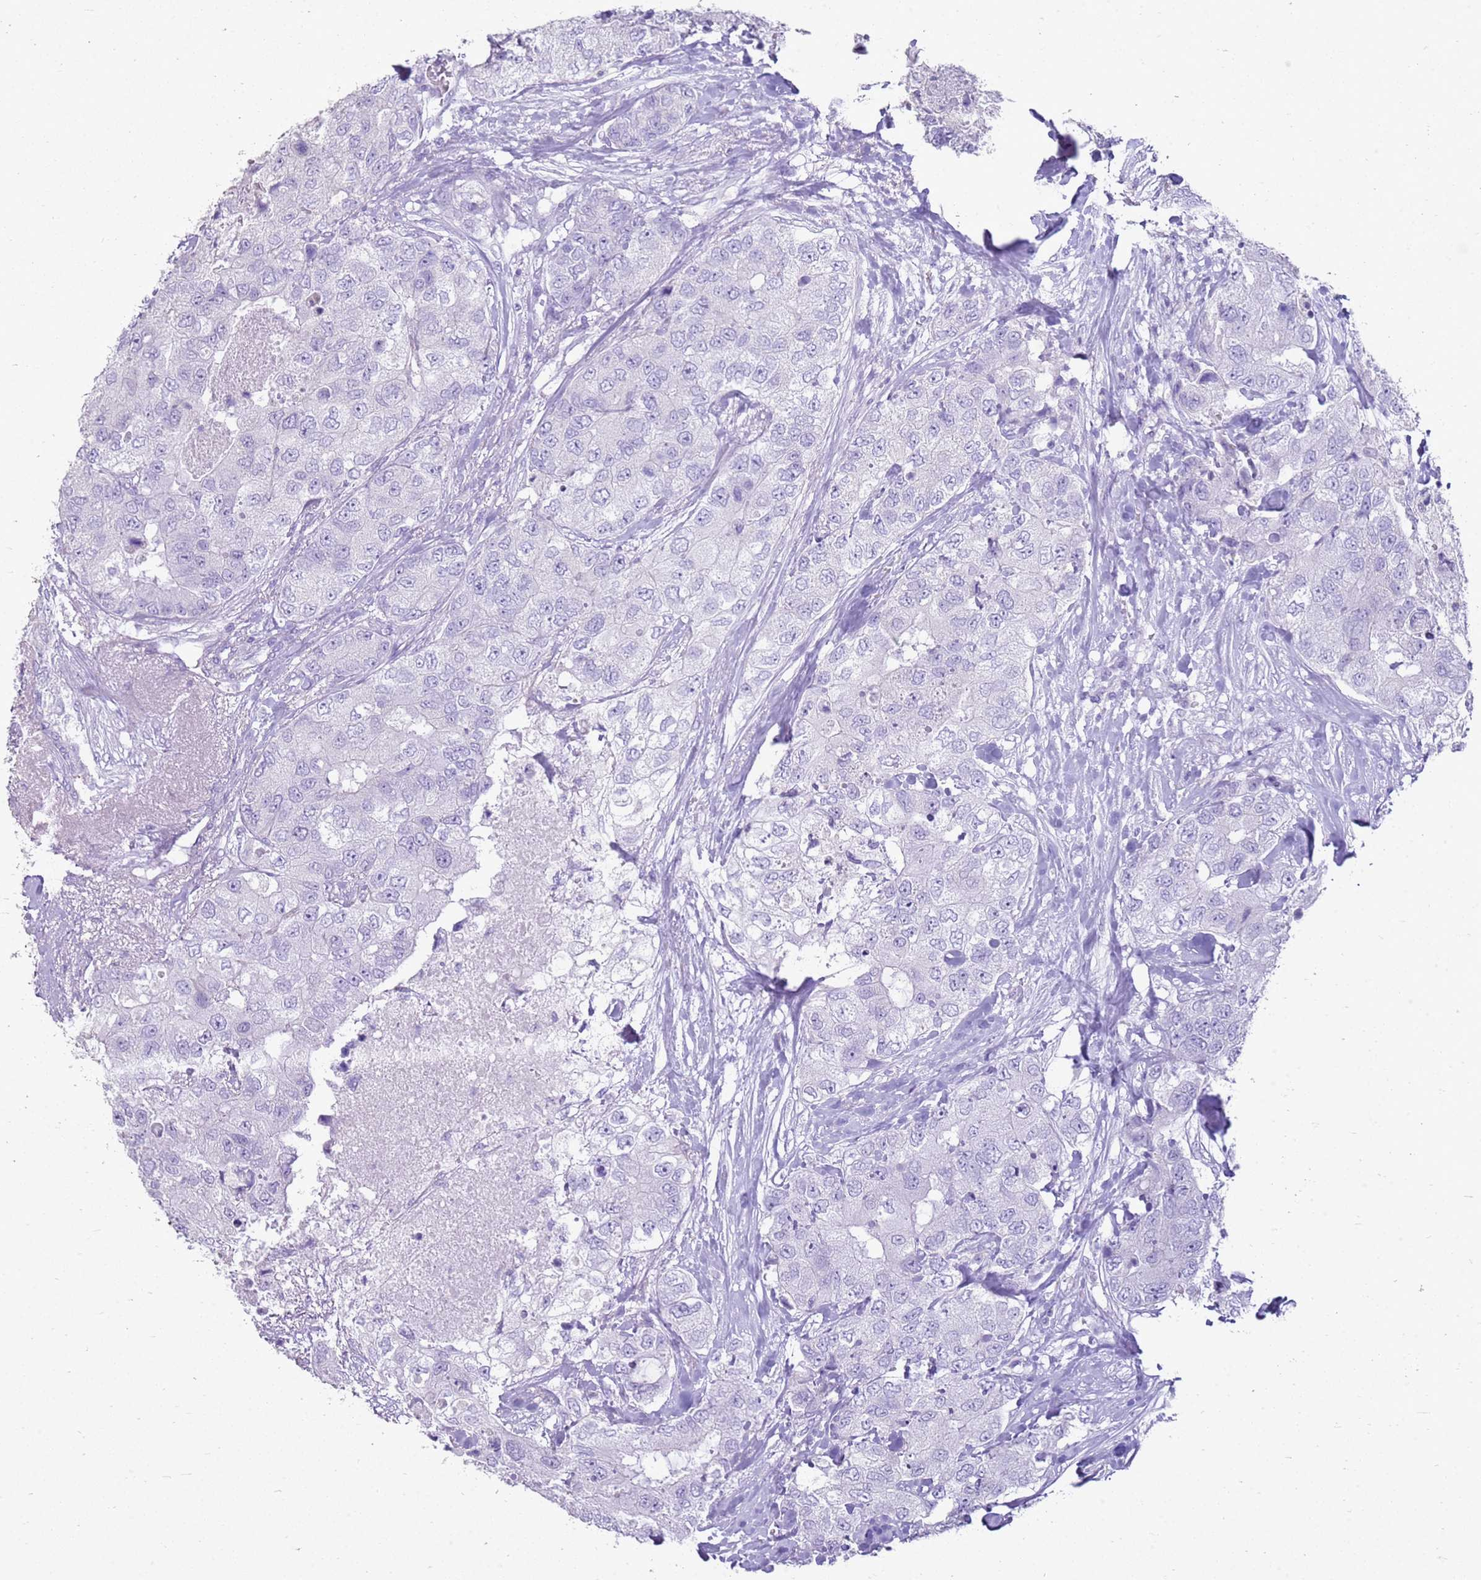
{"staining": {"intensity": "negative", "quantity": "none", "location": "none"}, "tissue": "breast cancer", "cell_type": "Tumor cells", "image_type": "cancer", "snomed": [{"axis": "morphology", "description": "Duct carcinoma"}, {"axis": "topography", "description": "Breast"}], "caption": "This photomicrograph is of breast cancer stained with immunohistochemistry to label a protein in brown with the nuclei are counter-stained blue. There is no staining in tumor cells. (DAB immunohistochemistry (IHC) visualized using brightfield microscopy, high magnification).", "gene": "CA8", "patient": {"sex": "female", "age": 62}}